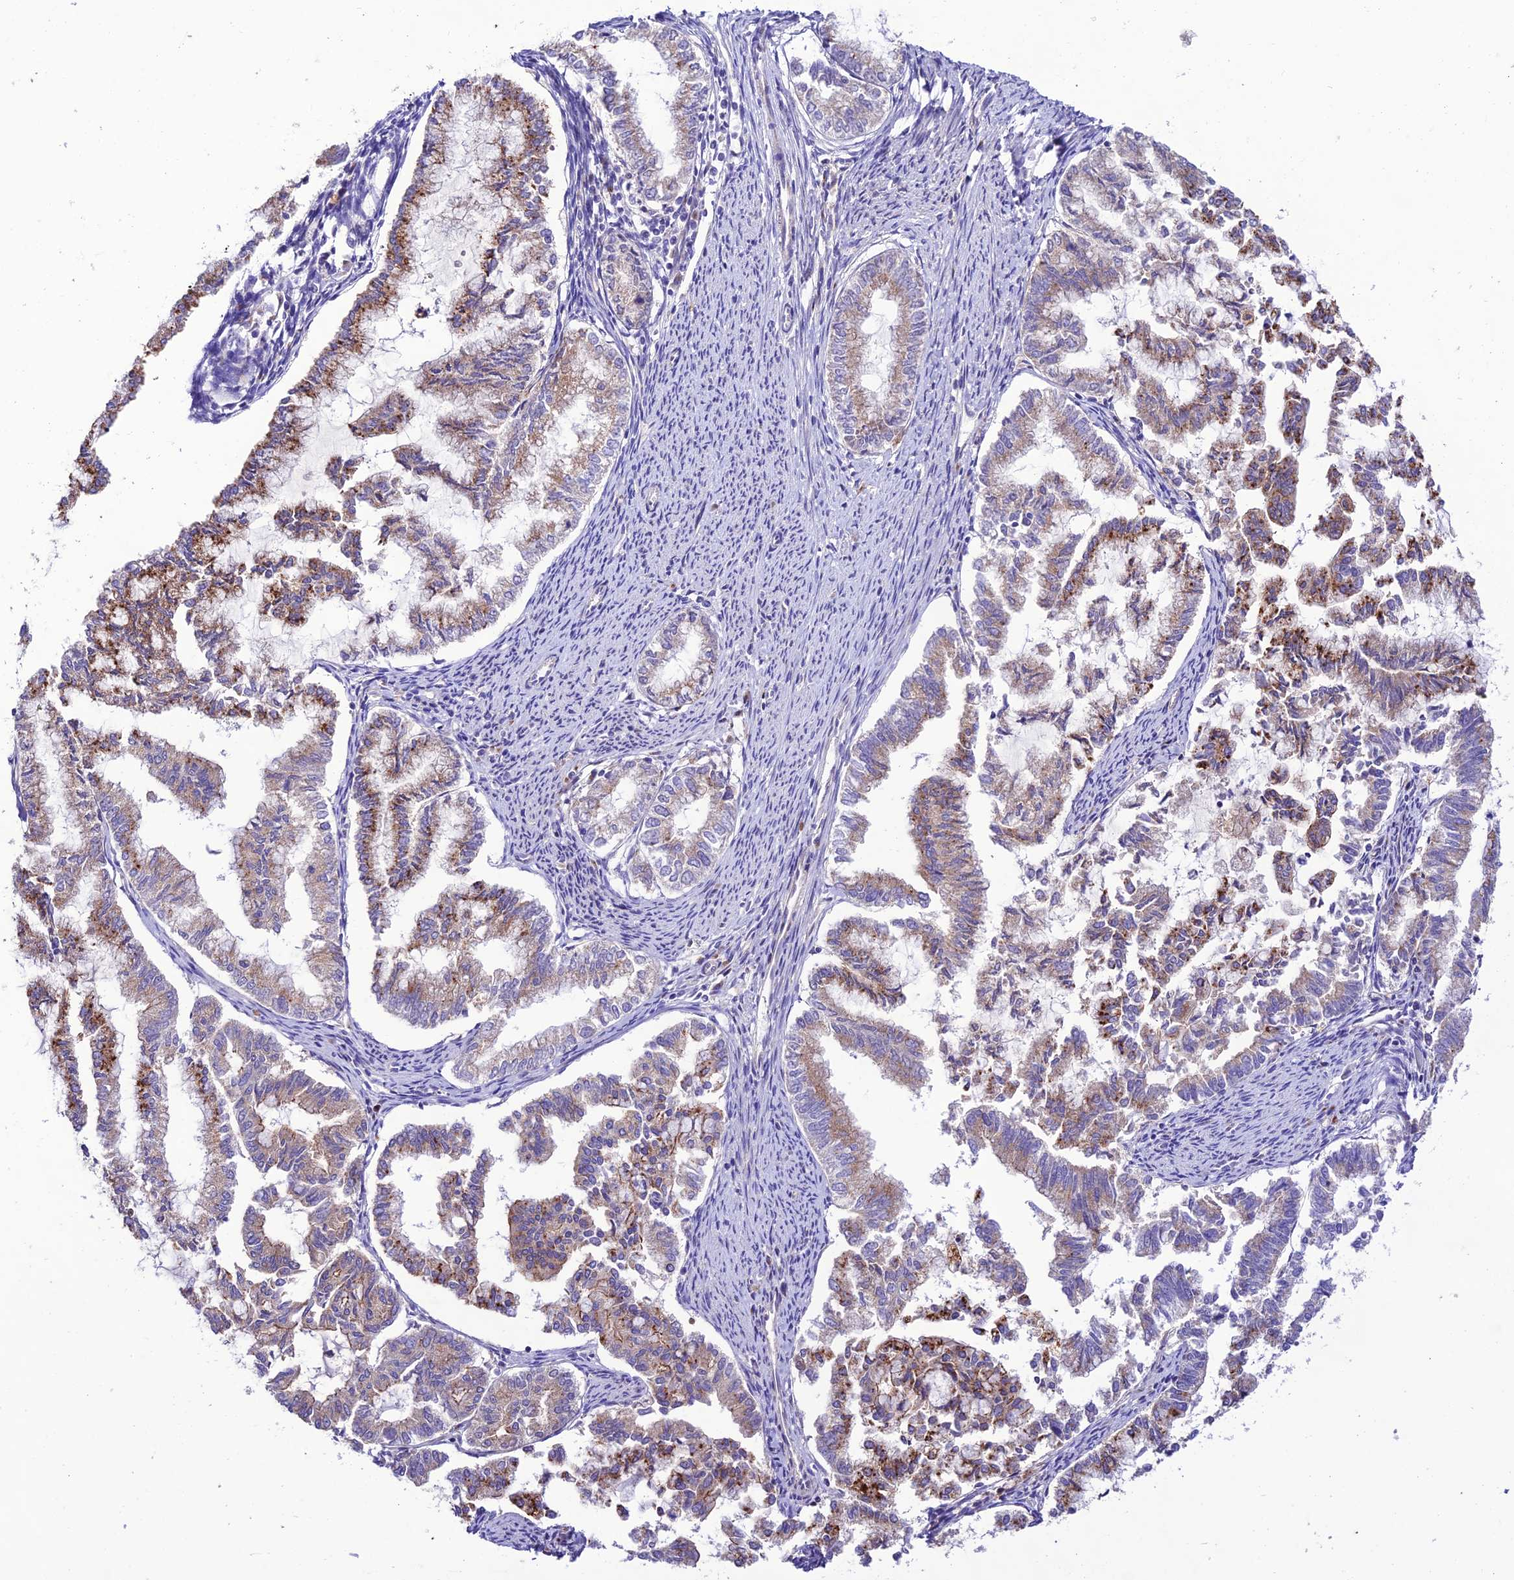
{"staining": {"intensity": "moderate", "quantity": ">75%", "location": "cytoplasmic/membranous"}, "tissue": "endometrial cancer", "cell_type": "Tumor cells", "image_type": "cancer", "snomed": [{"axis": "morphology", "description": "Adenocarcinoma, NOS"}, {"axis": "topography", "description": "Endometrium"}], "caption": "Immunohistochemistry (IHC) of human endometrial cancer reveals medium levels of moderate cytoplasmic/membranous positivity in approximately >75% of tumor cells. Using DAB (3,3'-diaminobenzidine) (brown) and hematoxylin (blue) stains, captured at high magnification using brightfield microscopy.", "gene": "LACTB2", "patient": {"sex": "female", "age": 79}}